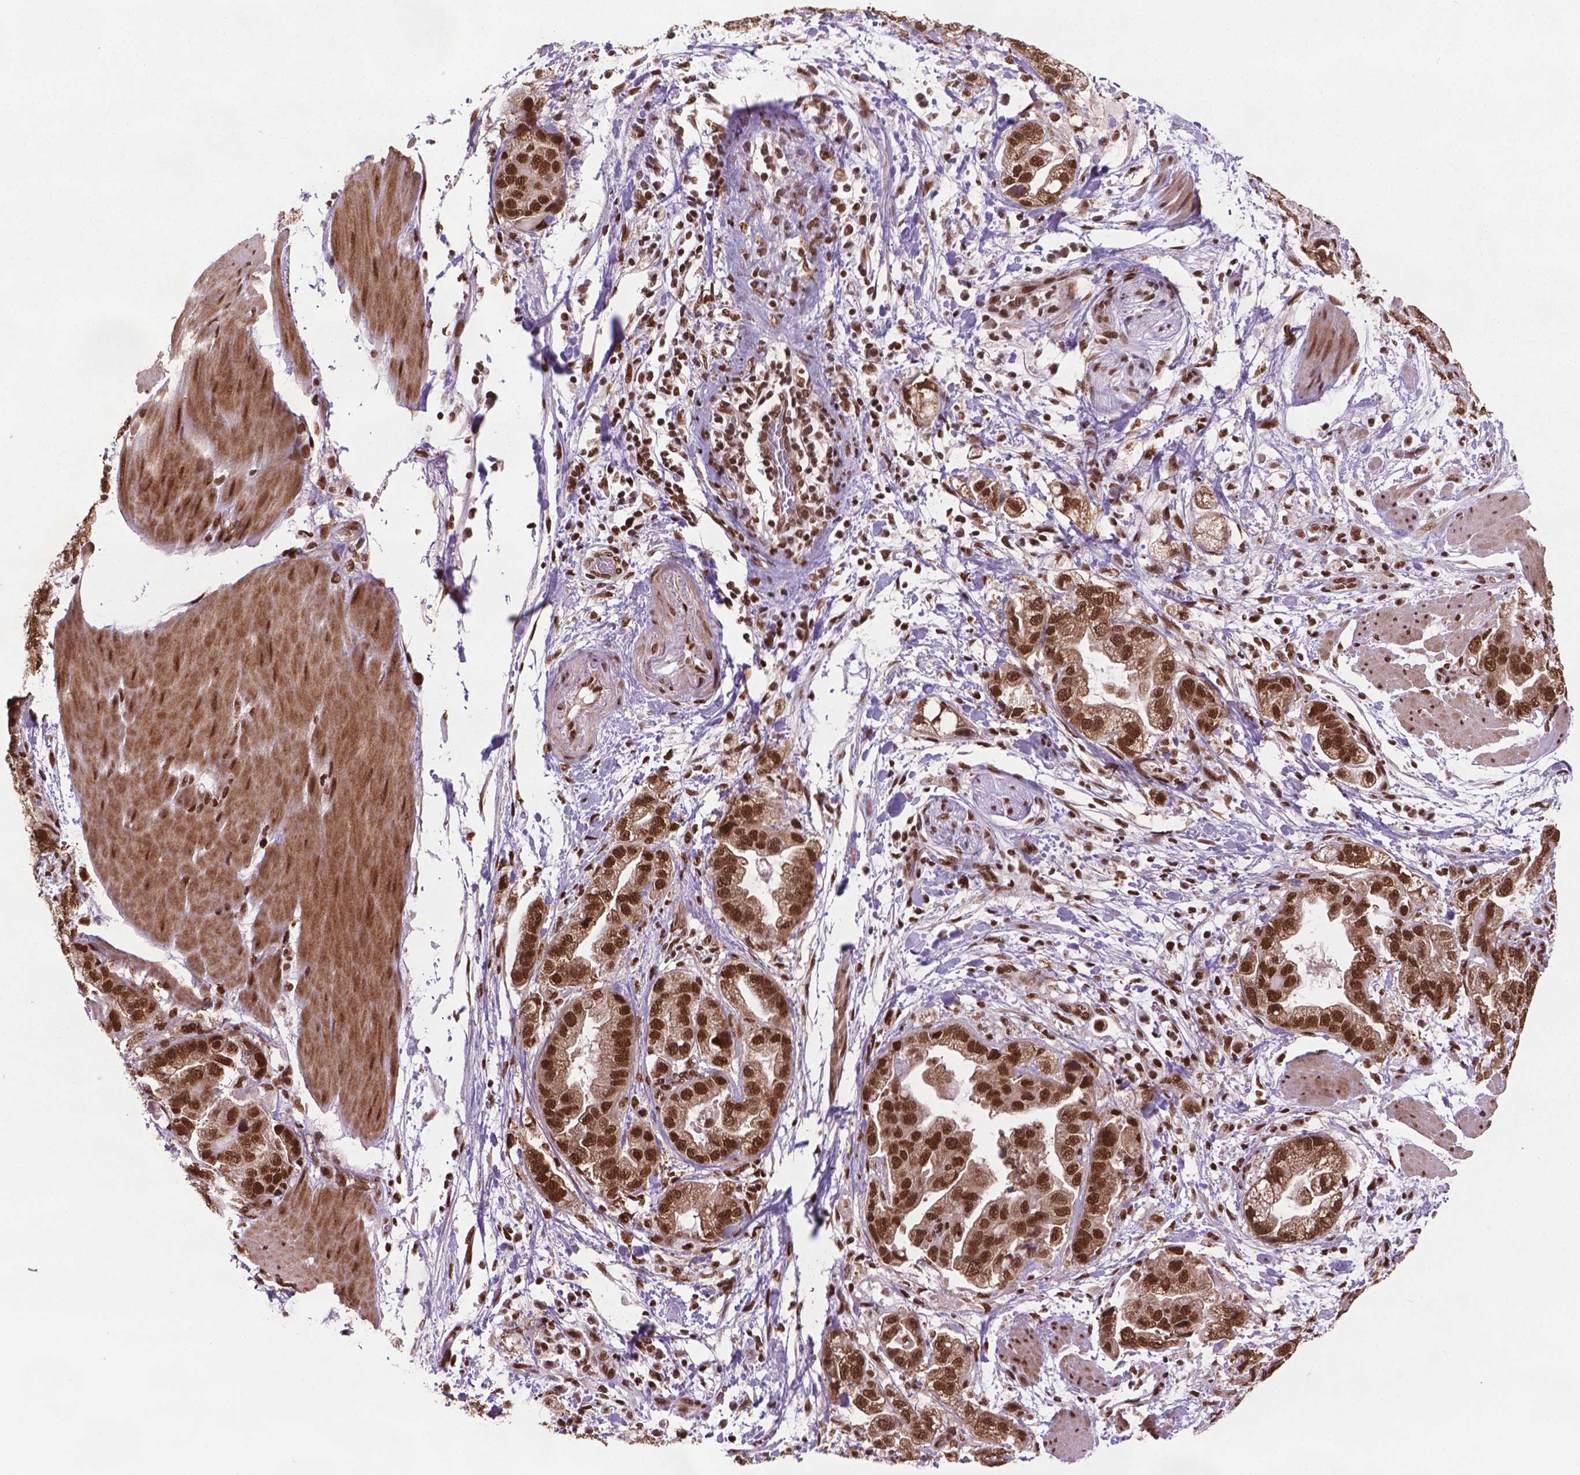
{"staining": {"intensity": "strong", "quantity": ">75%", "location": "nuclear"}, "tissue": "stomach cancer", "cell_type": "Tumor cells", "image_type": "cancer", "snomed": [{"axis": "morphology", "description": "Adenocarcinoma, NOS"}, {"axis": "topography", "description": "Stomach"}], "caption": "Adenocarcinoma (stomach) stained with immunohistochemistry exhibits strong nuclear positivity in approximately >75% of tumor cells.", "gene": "SIRT6", "patient": {"sex": "male", "age": 59}}